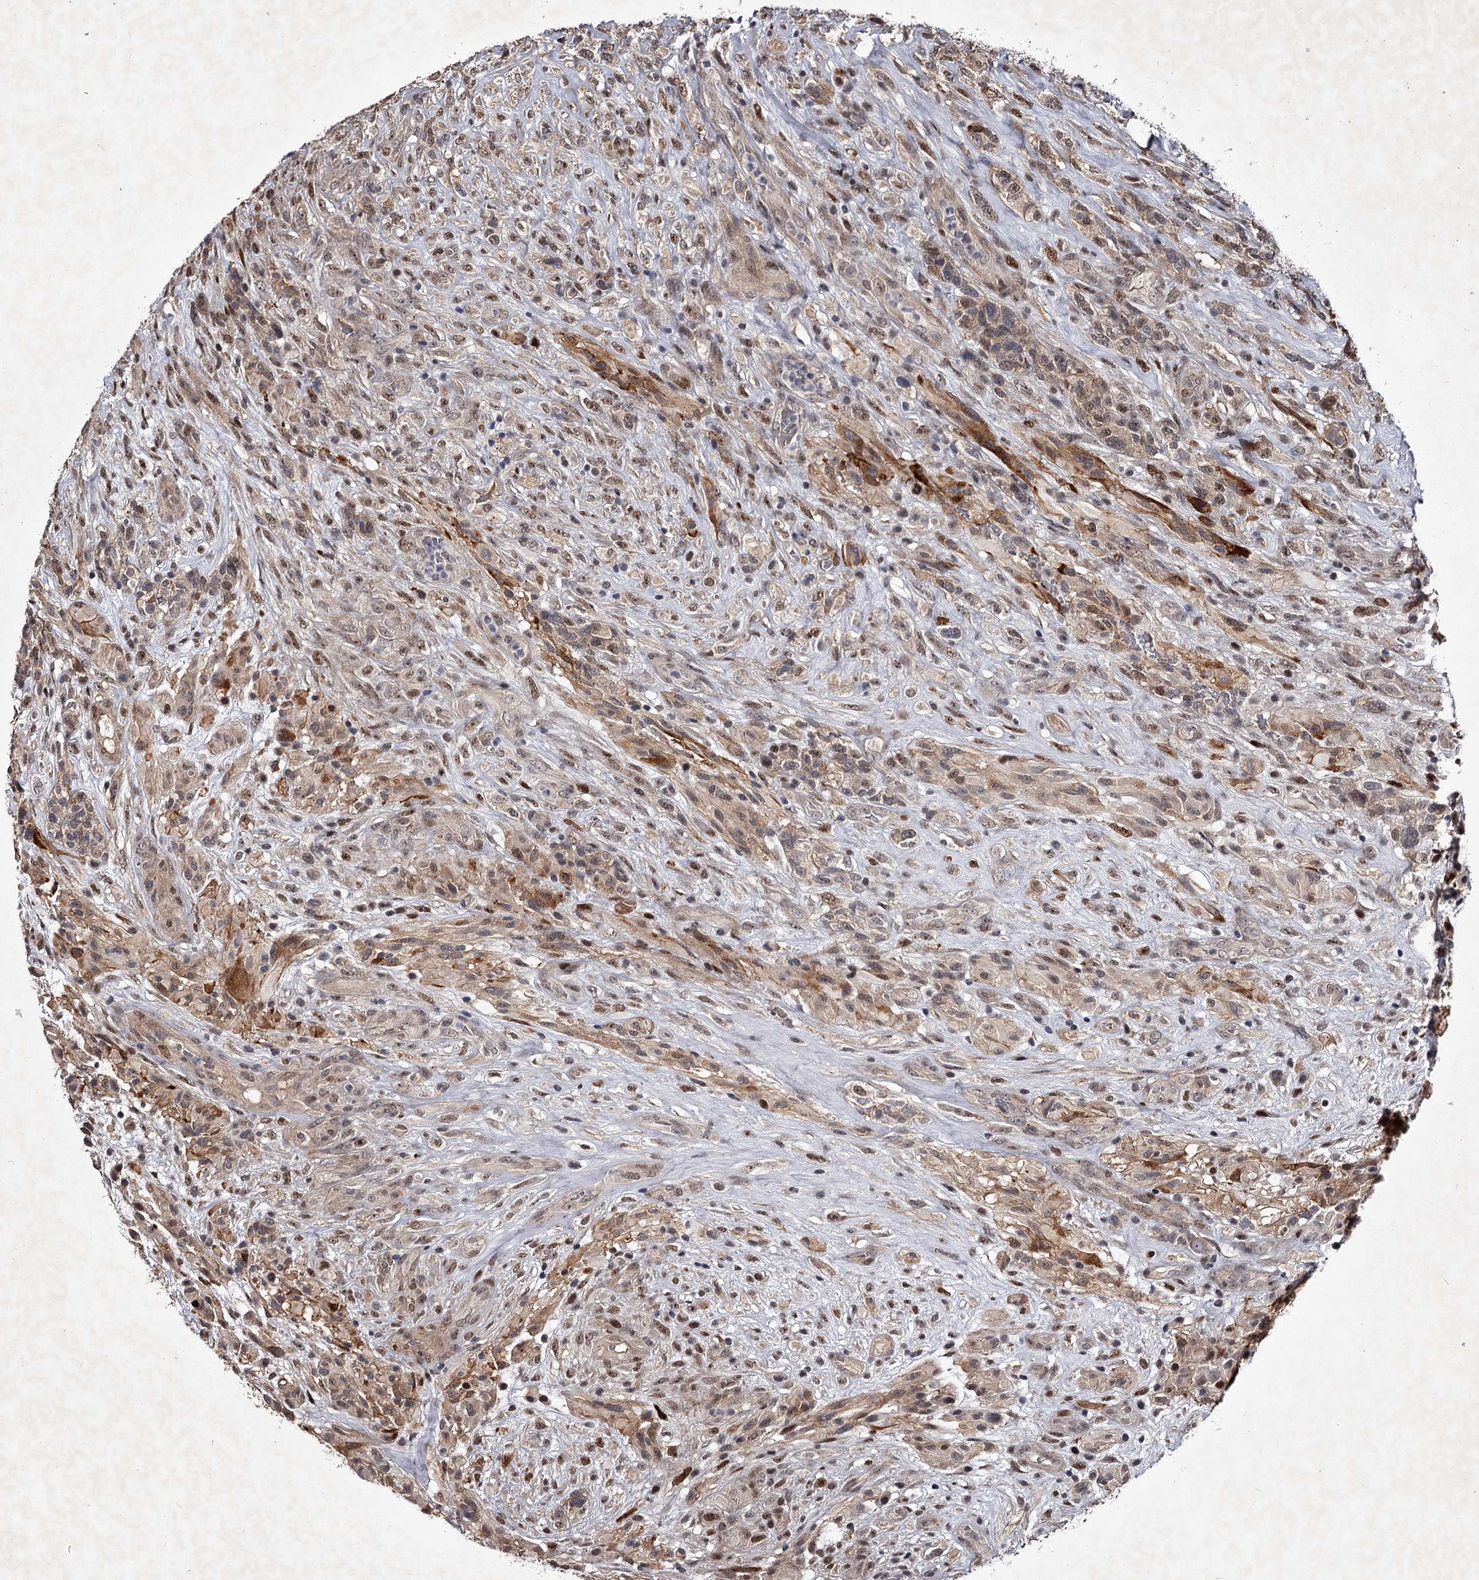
{"staining": {"intensity": "moderate", "quantity": "<25%", "location": "cytoplasmic/membranous,nuclear"}, "tissue": "glioma", "cell_type": "Tumor cells", "image_type": "cancer", "snomed": [{"axis": "morphology", "description": "Glioma, malignant, High grade"}, {"axis": "topography", "description": "Brain"}], "caption": "Protein analysis of malignant glioma (high-grade) tissue reveals moderate cytoplasmic/membranous and nuclear staining in approximately <25% of tumor cells. Using DAB (brown) and hematoxylin (blue) stains, captured at high magnification using brightfield microscopy.", "gene": "RNF44", "patient": {"sex": "male", "age": 61}}